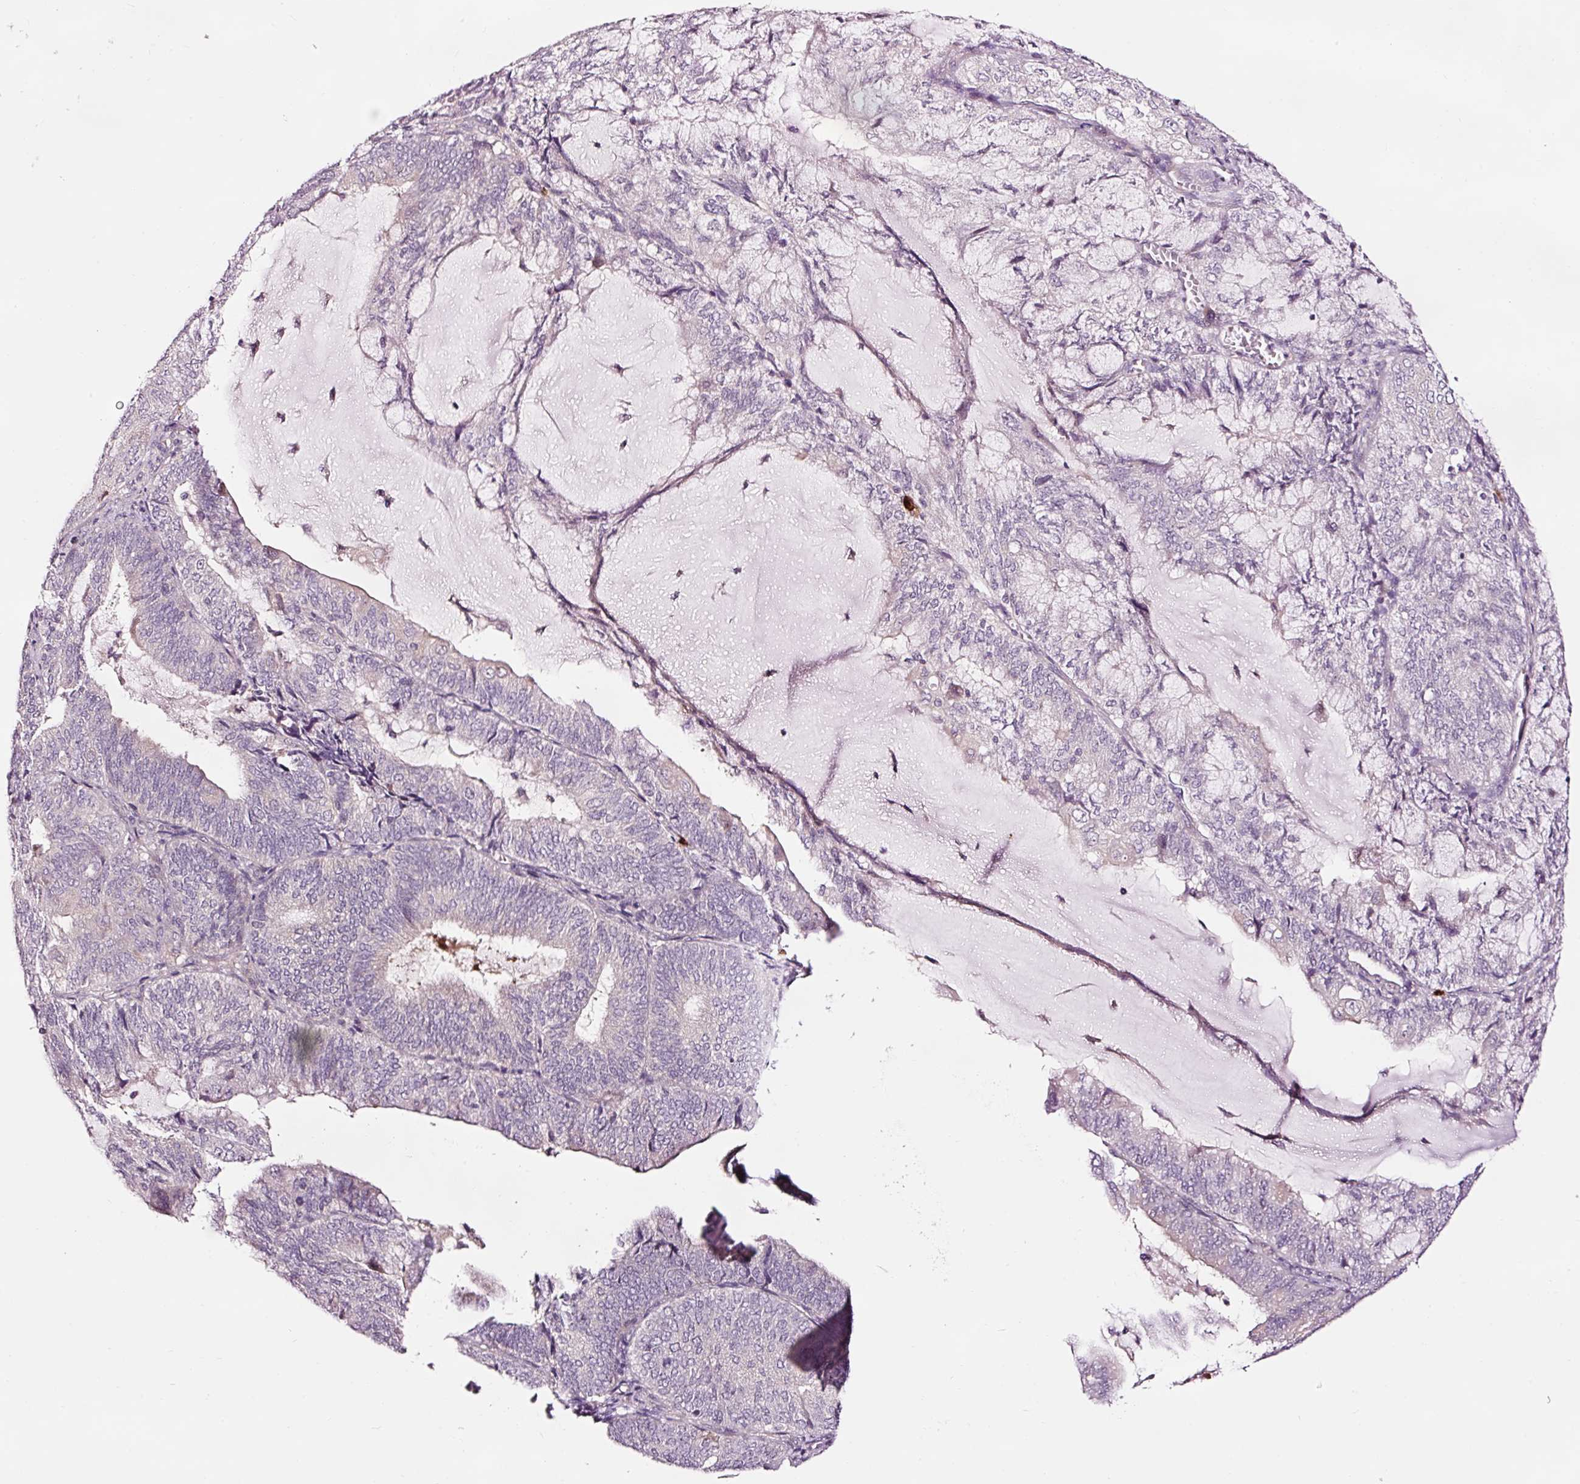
{"staining": {"intensity": "negative", "quantity": "none", "location": "none"}, "tissue": "endometrial cancer", "cell_type": "Tumor cells", "image_type": "cancer", "snomed": [{"axis": "morphology", "description": "Adenocarcinoma, NOS"}, {"axis": "topography", "description": "Endometrium"}], "caption": "DAB (3,3'-diaminobenzidine) immunohistochemical staining of human endometrial adenocarcinoma displays no significant expression in tumor cells. The staining was performed using DAB to visualize the protein expression in brown, while the nuclei were stained in blue with hematoxylin (Magnification: 20x).", "gene": "UTP14A", "patient": {"sex": "female", "age": 81}}